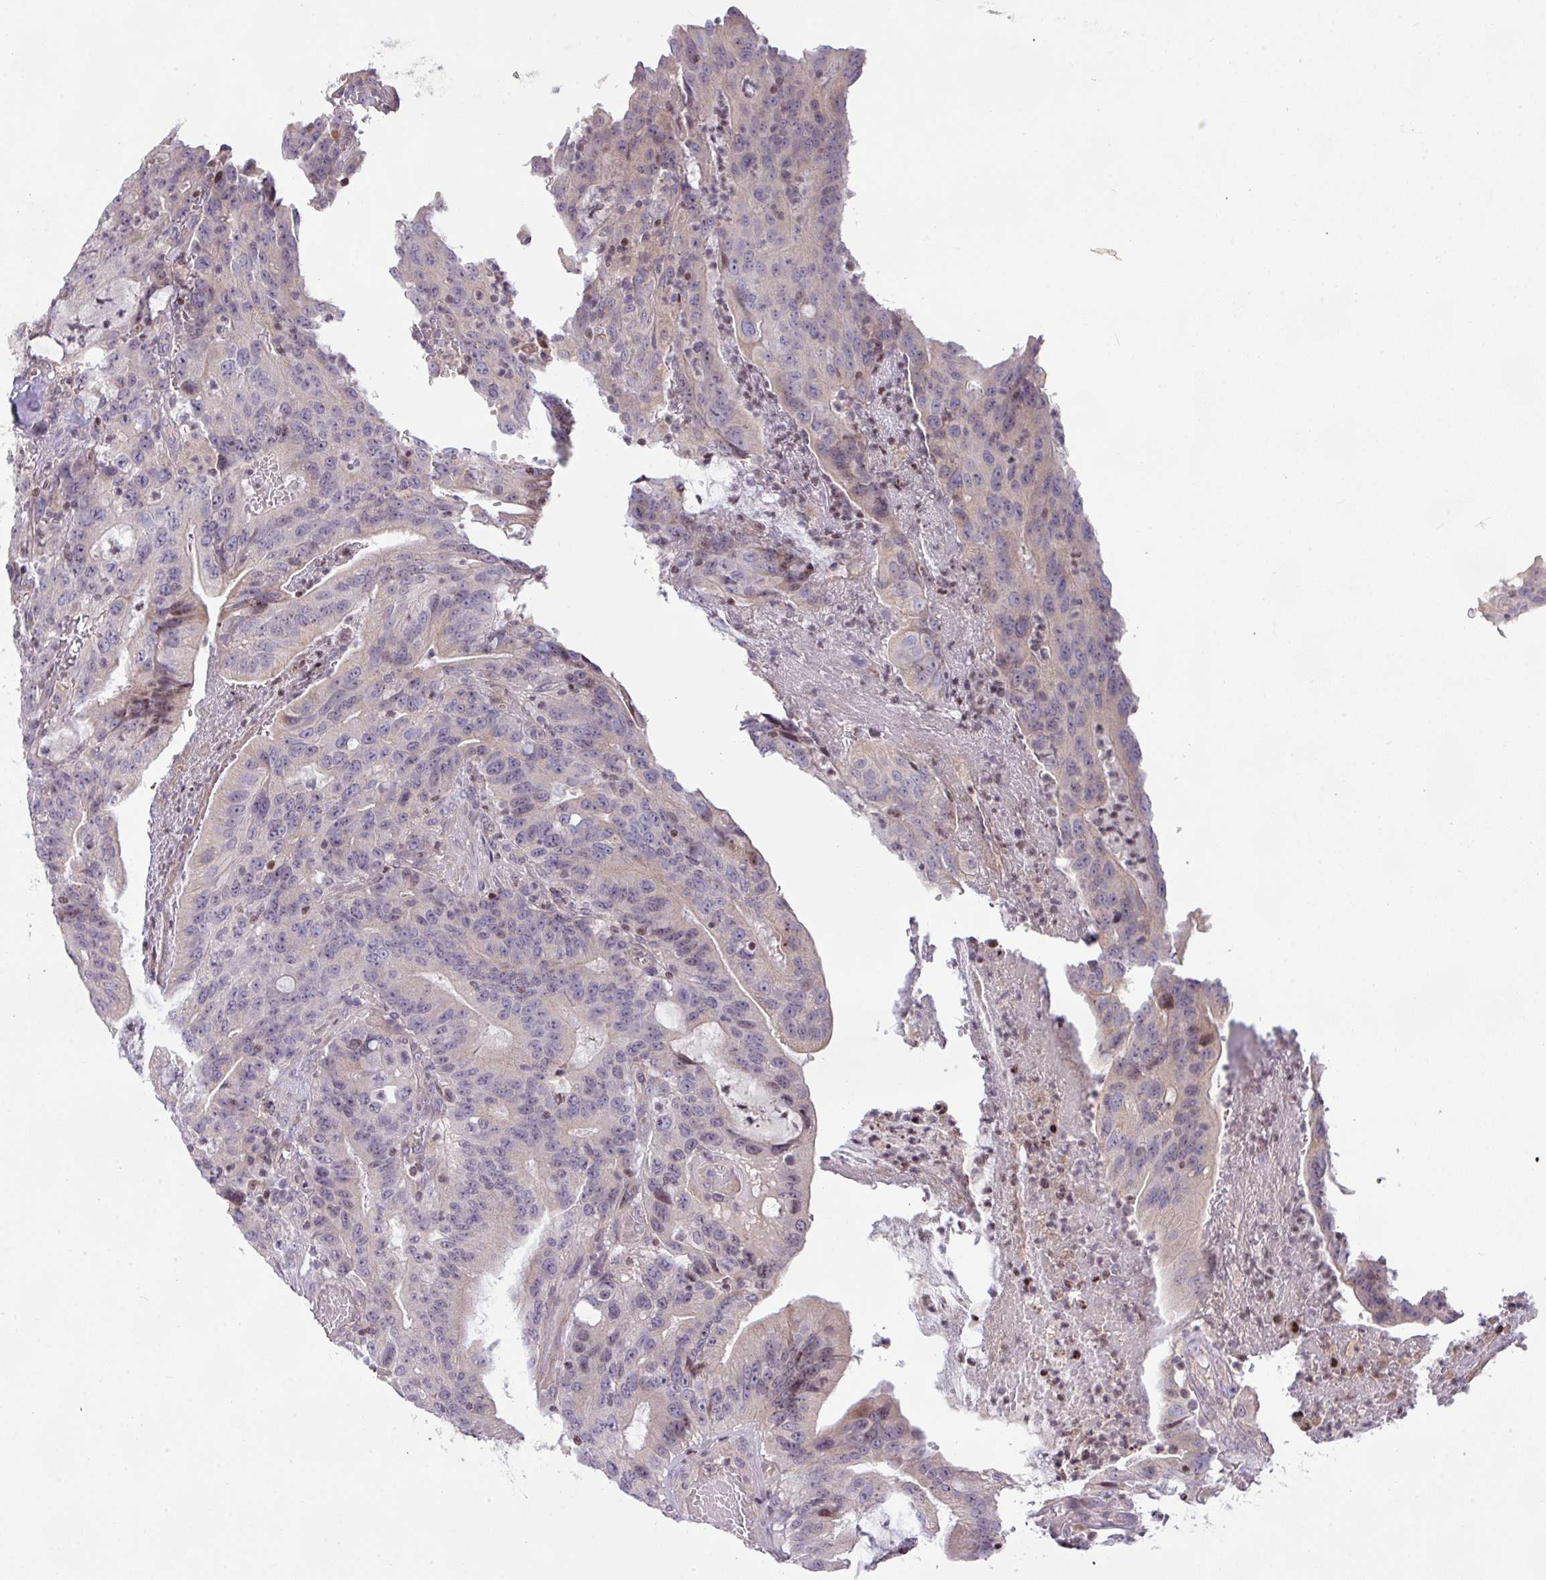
{"staining": {"intensity": "negative", "quantity": "none", "location": "none"}, "tissue": "colorectal cancer", "cell_type": "Tumor cells", "image_type": "cancer", "snomed": [{"axis": "morphology", "description": "Adenocarcinoma, NOS"}, {"axis": "topography", "description": "Colon"}], "caption": "Tumor cells are negative for brown protein staining in adenocarcinoma (colorectal). Brightfield microscopy of immunohistochemistry stained with DAB (3,3'-diaminobenzidine) (brown) and hematoxylin (blue), captured at high magnification.", "gene": "ZNF394", "patient": {"sex": "male", "age": 83}}